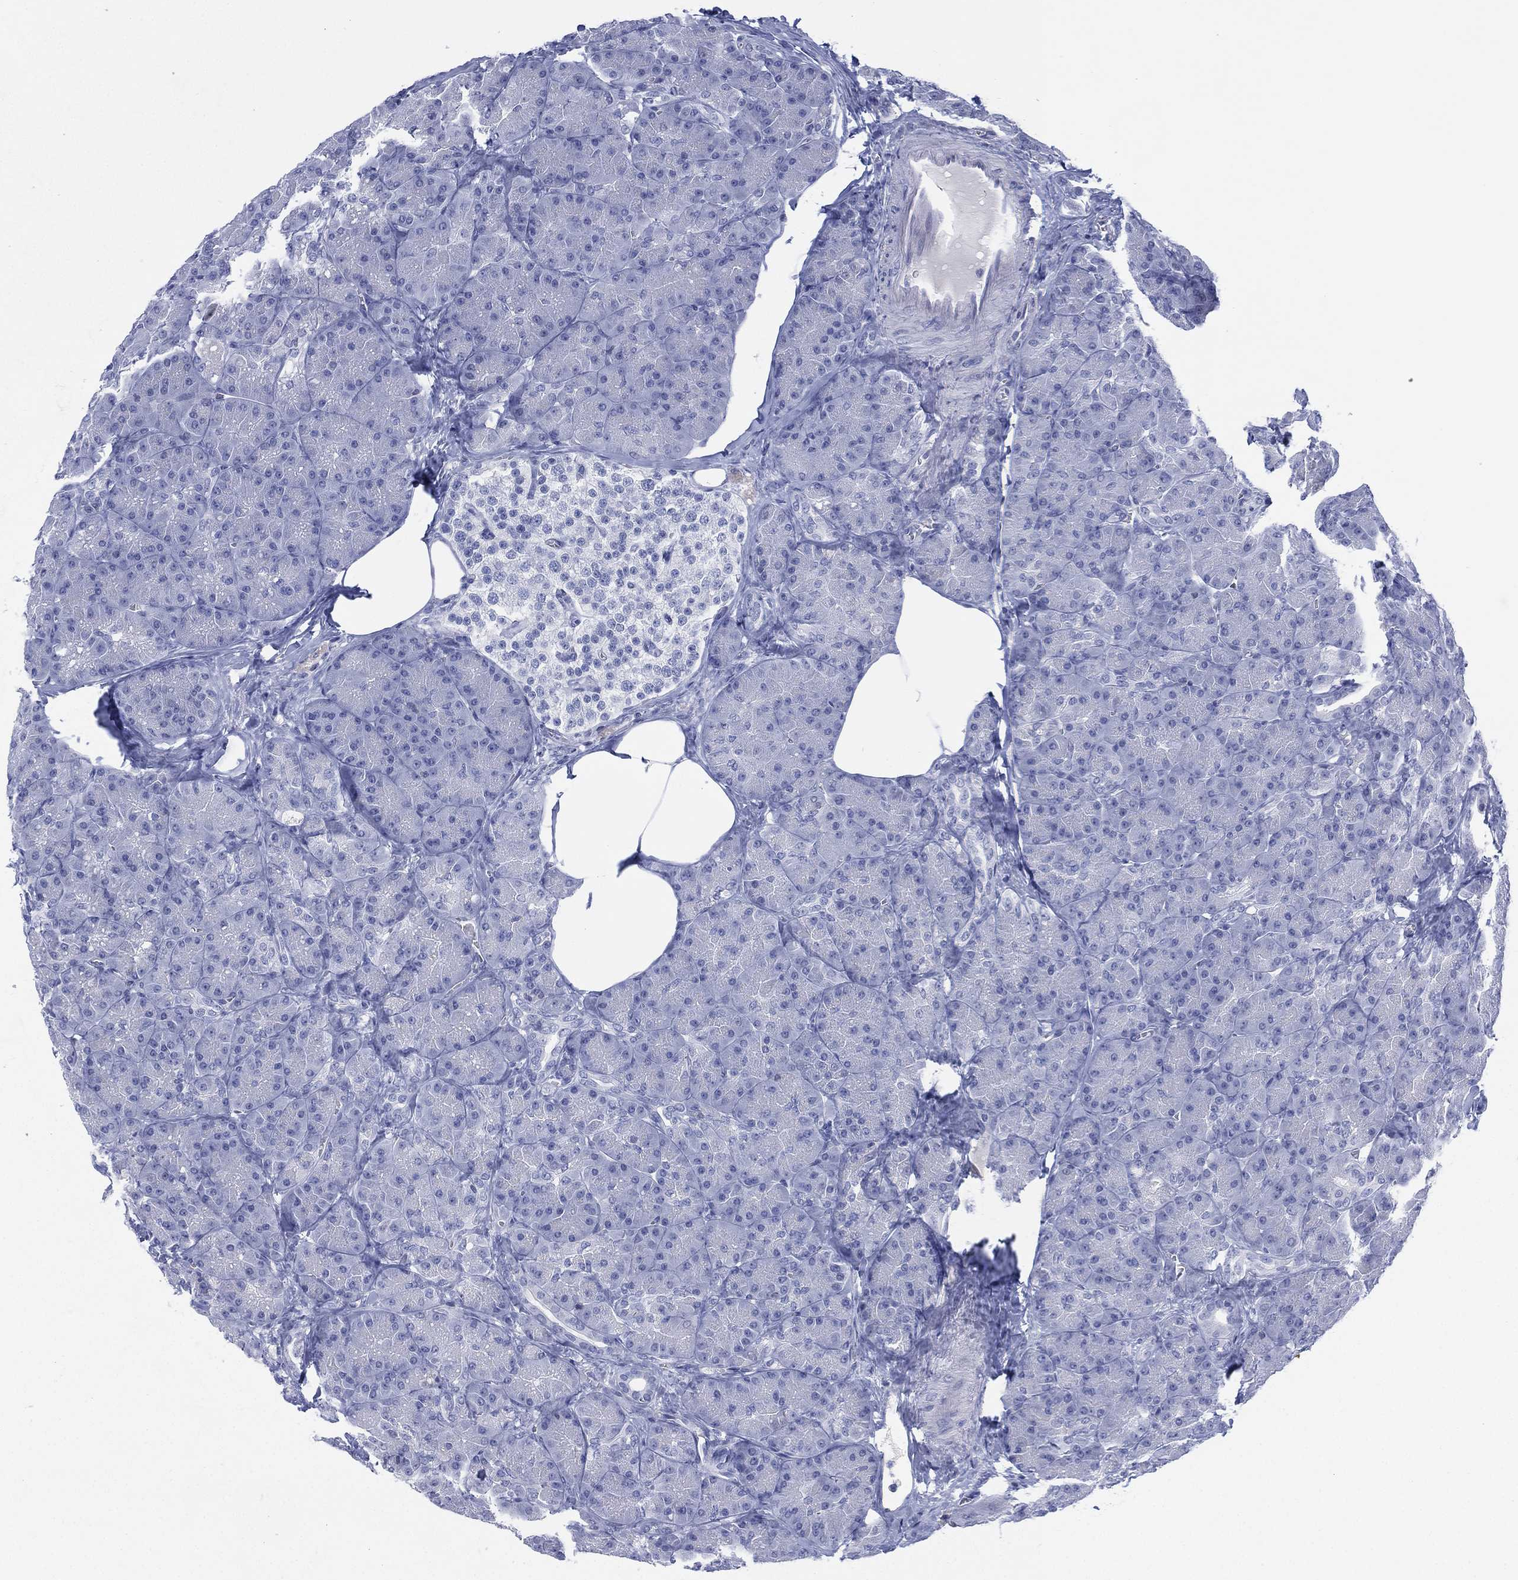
{"staining": {"intensity": "negative", "quantity": "none", "location": "none"}, "tissue": "pancreas", "cell_type": "Exocrine glandular cells", "image_type": "normal", "snomed": [{"axis": "morphology", "description": "Normal tissue, NOS"}, {"axis": "topography", "description": "Pancreas"}], "caption": "The immunohistochemistry photomicrograph has no significant positivity in exocrine glandular cells of pancreas.", "gene": "SEPTIN1", "patient": {"sex": "male", "age": 57}}